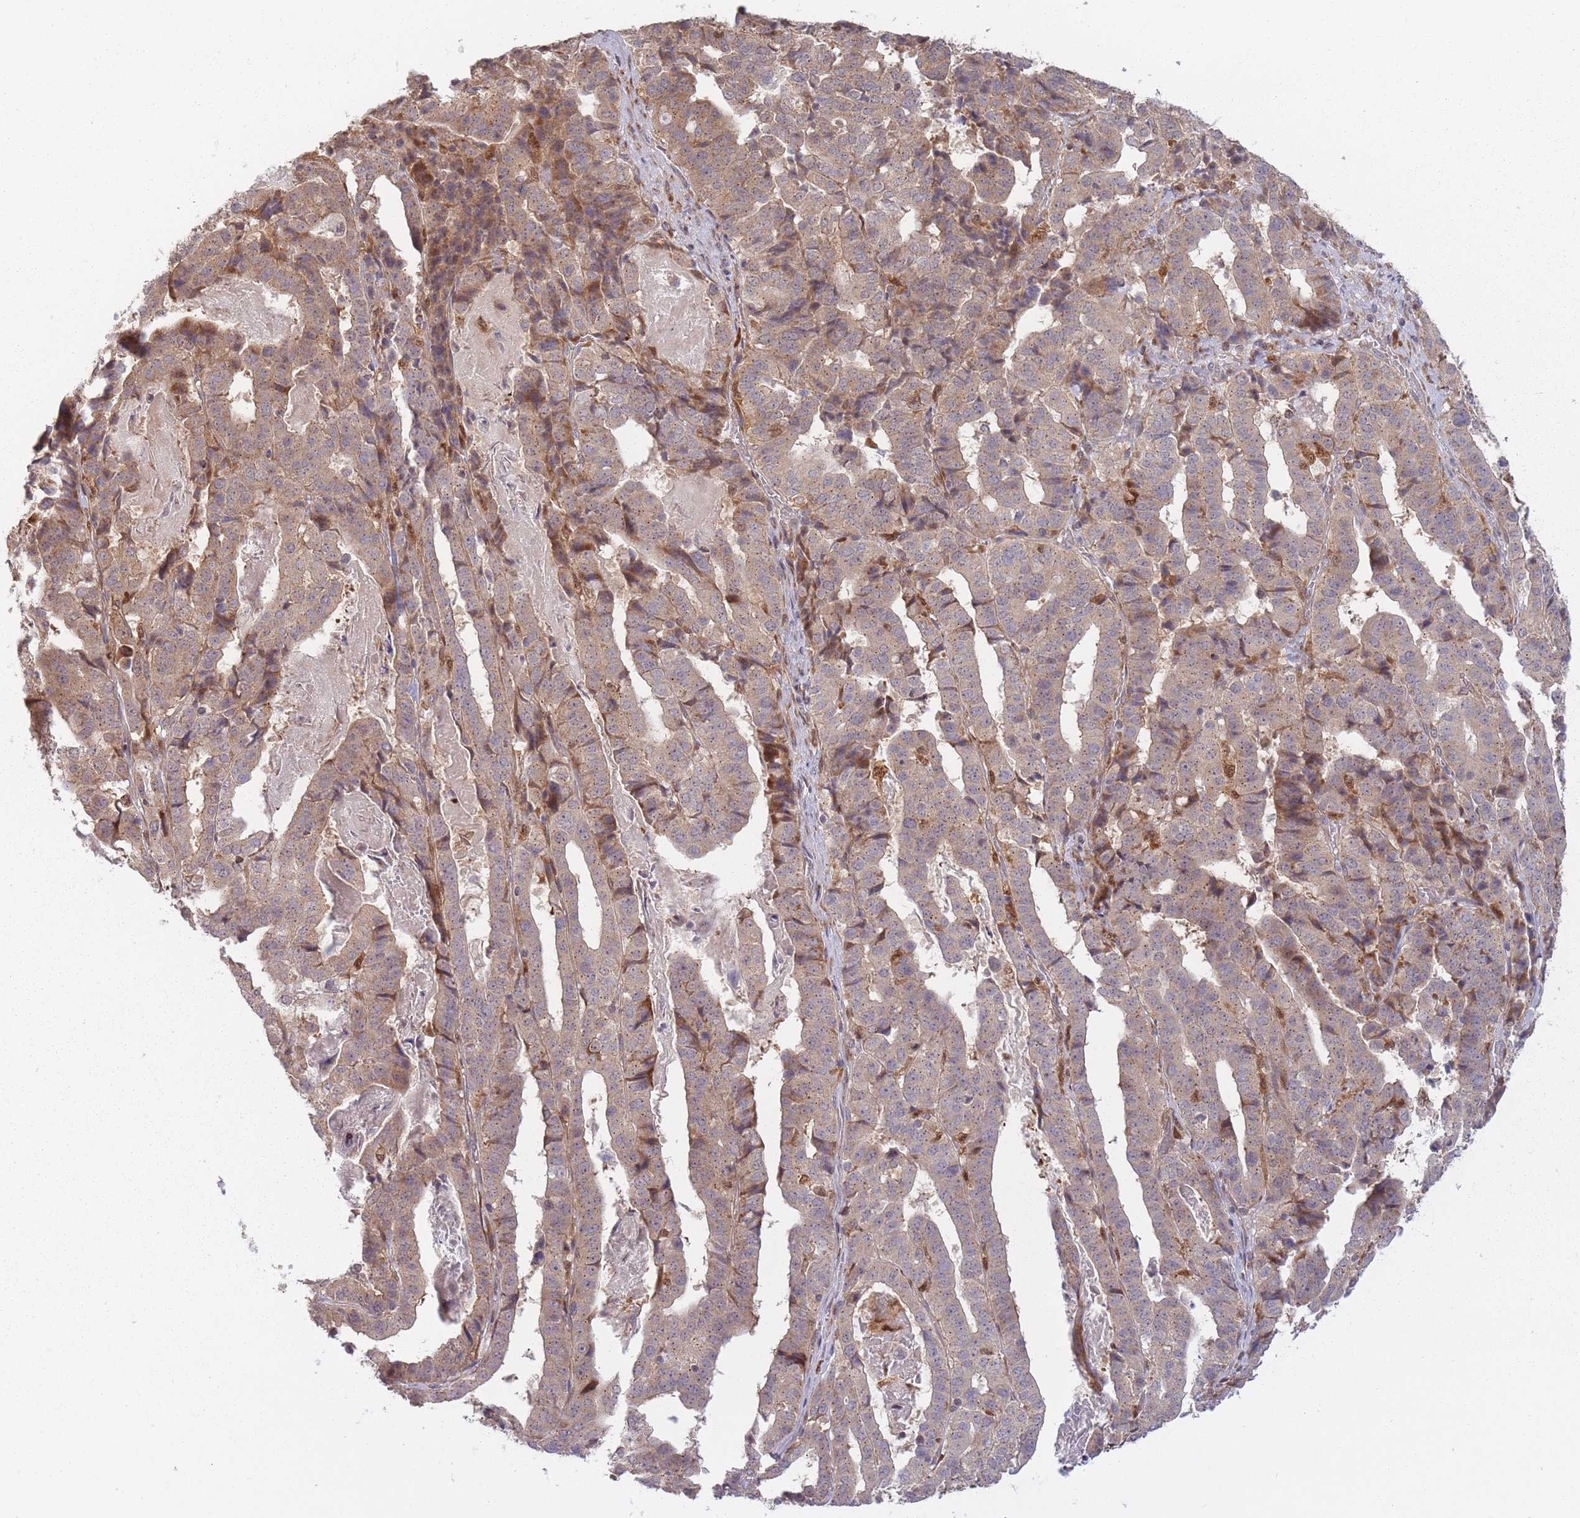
{"staining": {"intensity": "weak", "quantity": "25%-75%", "location": "cytoplasmic/membranous"}, "tissue": "stomach cancer", "cell_type": "Tumor cells", "image_type": "cancer", "snomed": [{"axis": "morphology", "description": "Adenocarcinoma, NOS"}, {"axis": "topography", "description": "Stomach"}], "caption": "Weak cytoplasmic/membranous staining for a protein is present in approximately 25%-75% of tumor cells of adenocarcinoma (stomach) using IHC.", "gene": "LGALS9", "patient": {"sex": "male", "age": 48}}